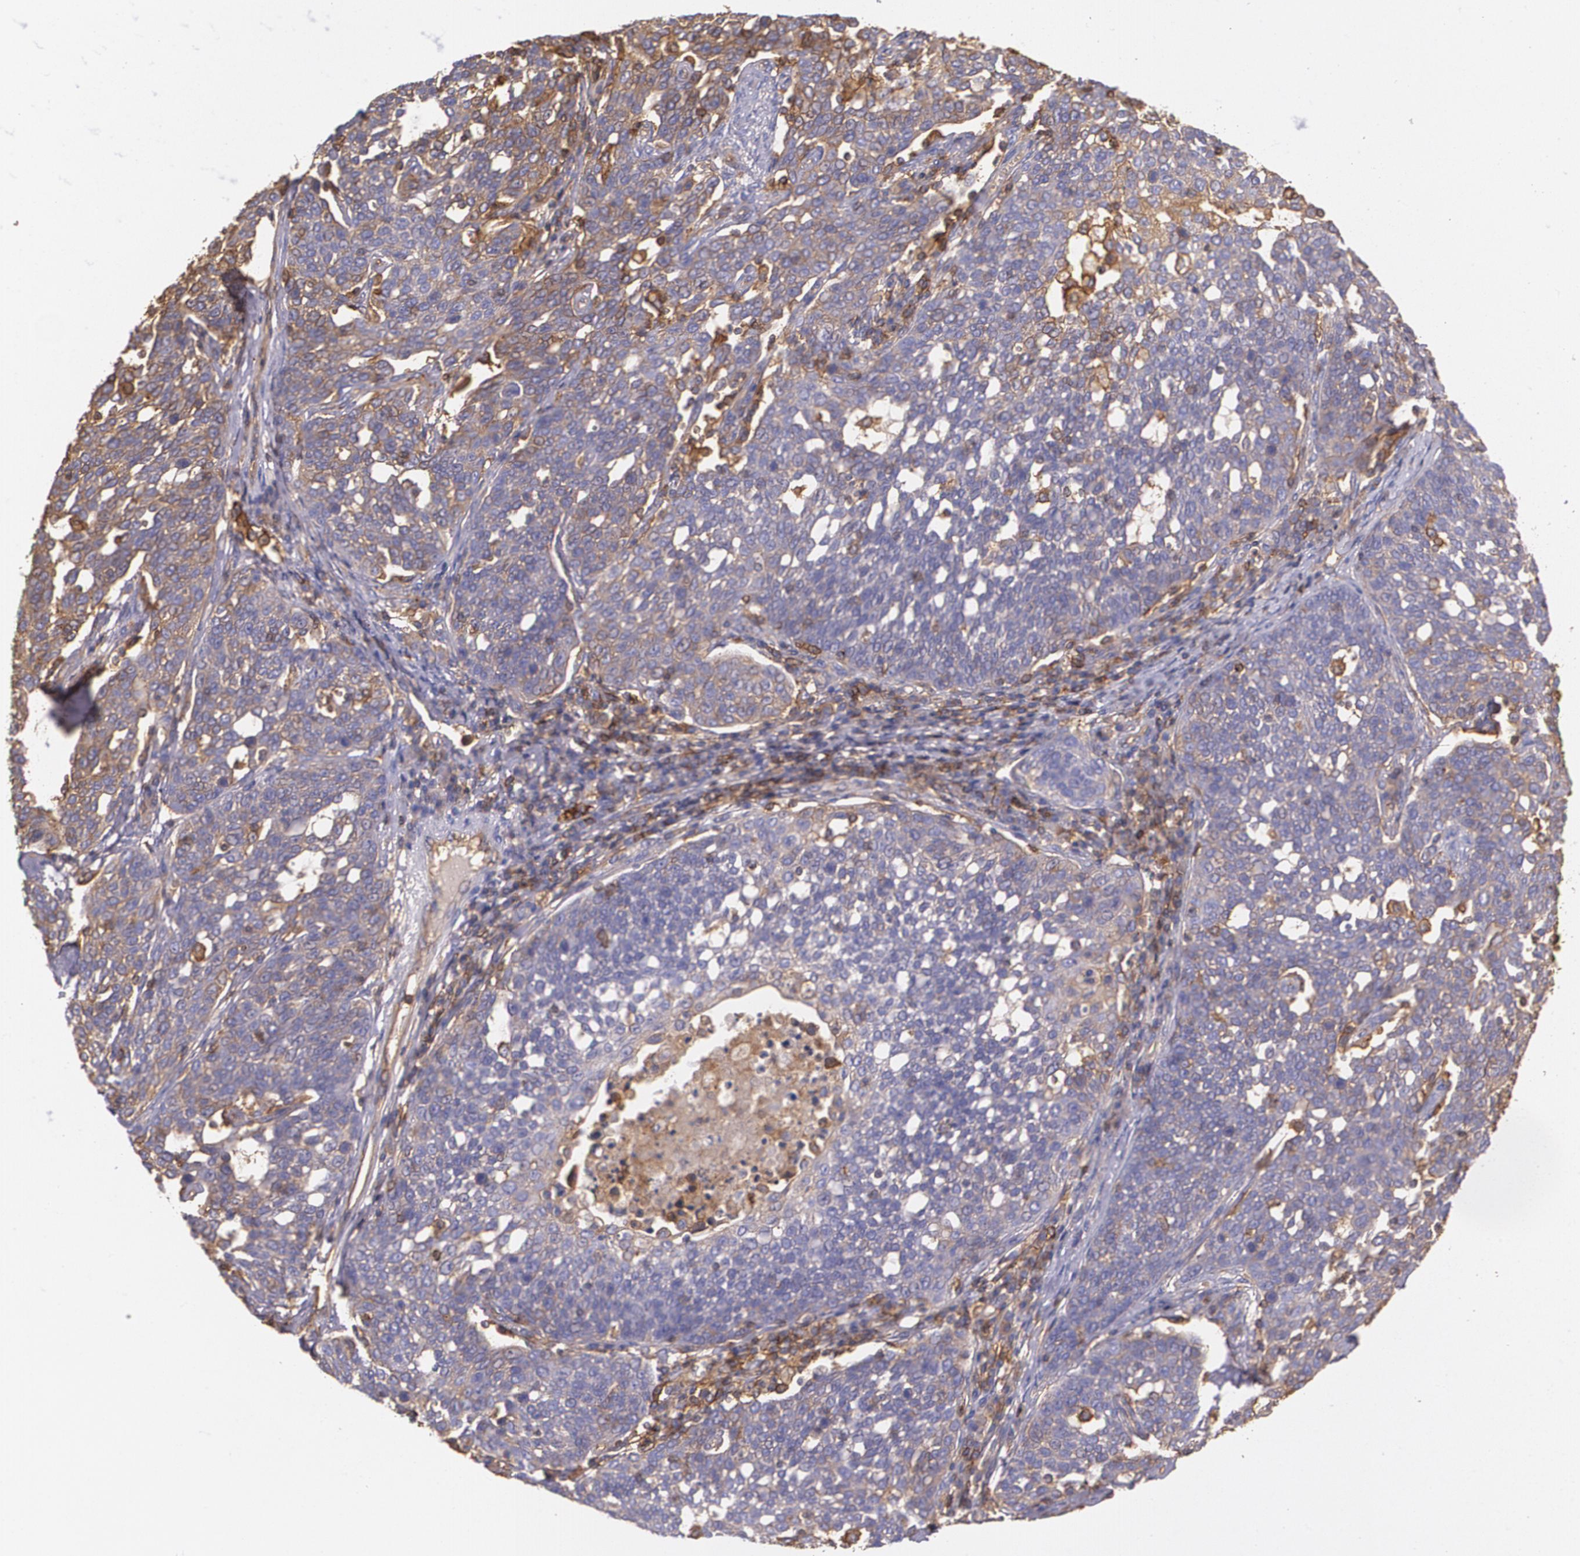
{"staining": {"intensity": "moderate", "quantity": "25%-75%", "location": "cytoplasmic/membranous"}, "tissue": "cervical cancer", "cell_type": "Tumor cells", "image_type": "cancer", "snomed": [{"axis": "morphology", "description": "Squamous cell carcinoma, NOS"}, {"axis": "topography", "description": "Cervix"}], "caption": "Moderate cytoplasmic/membranous staining is seen in about 25%-75% of tumor cells in cervical cancer.", "gene": "B2M", "patient": {"sex": "female", "age": 34}}